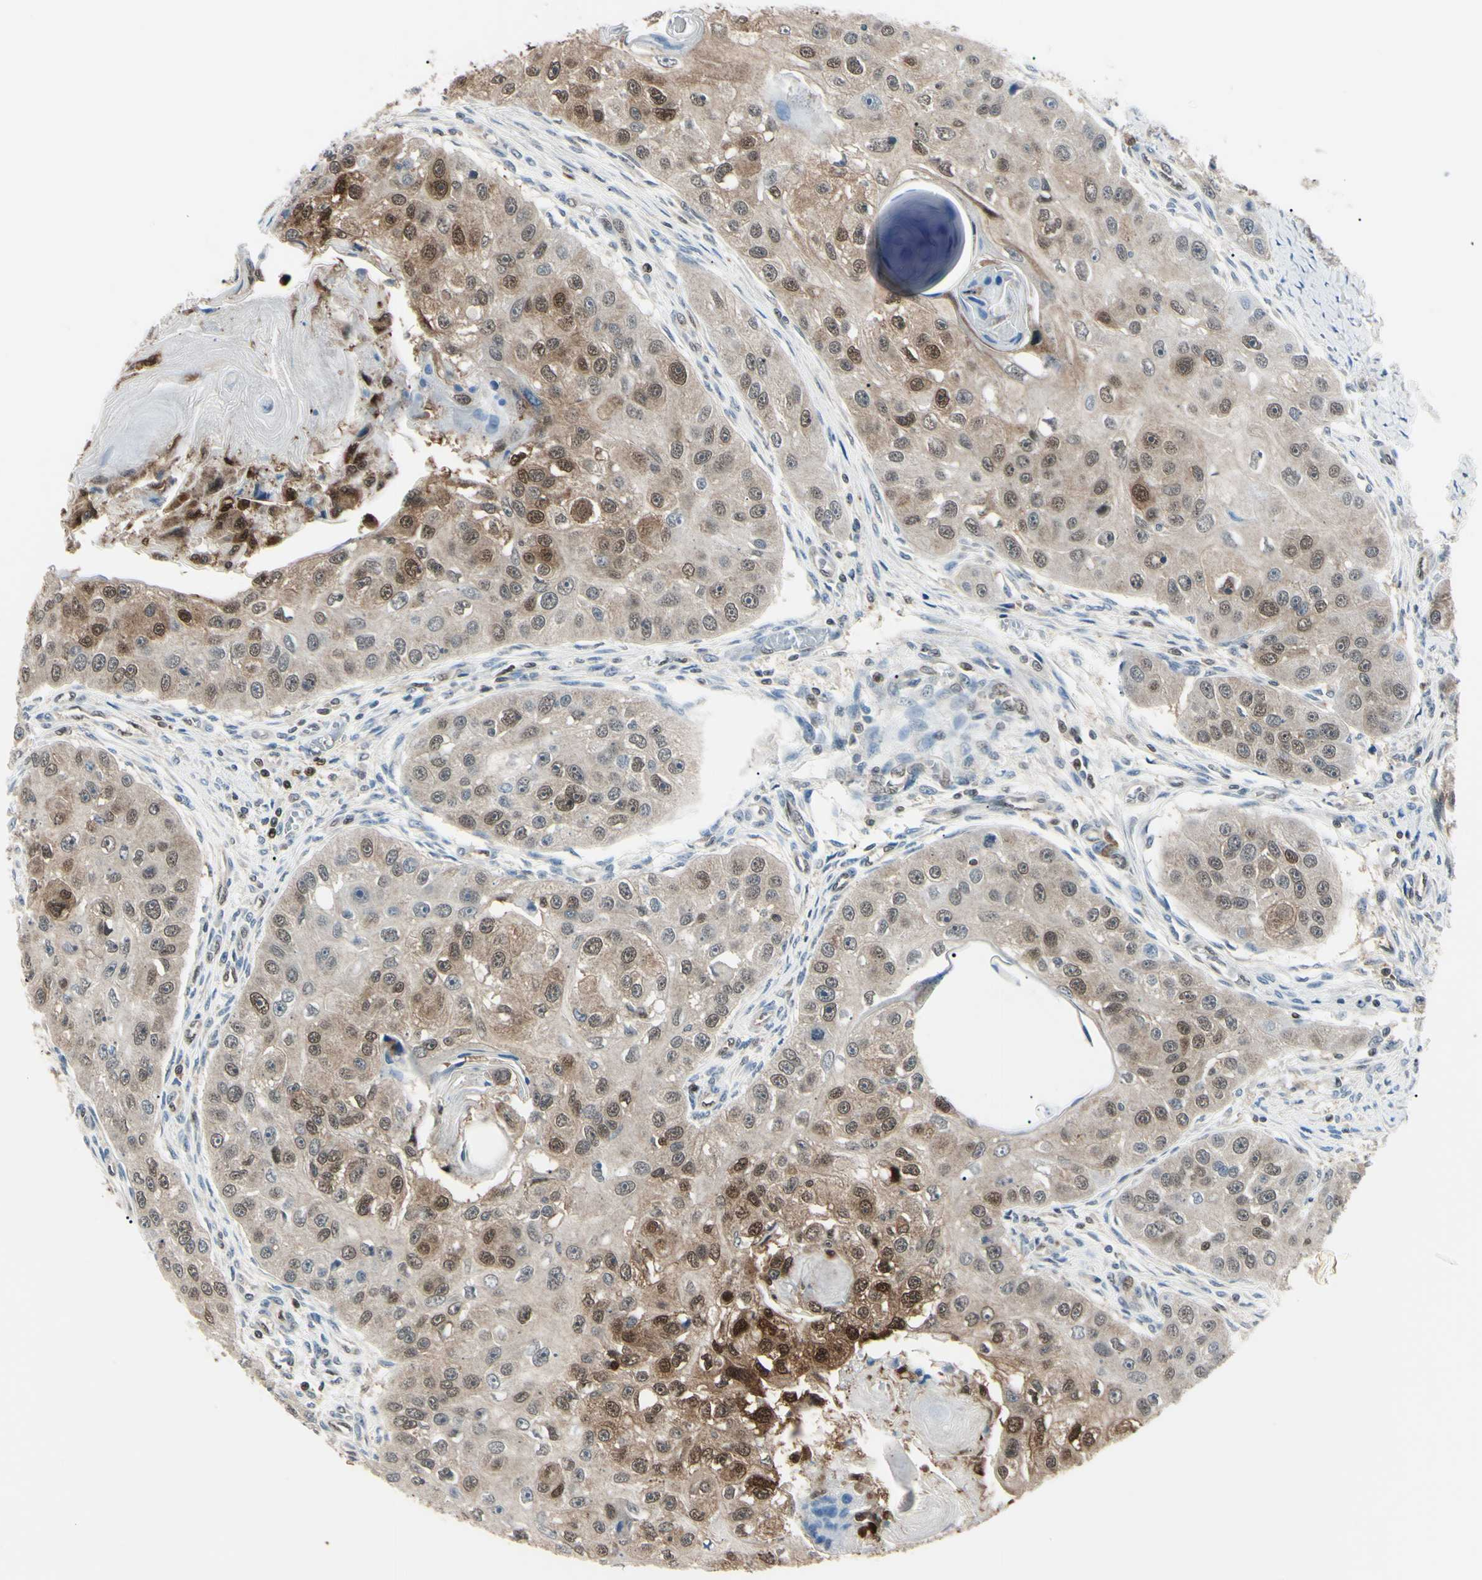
{"staining": {"intensity": "moderate", "quantity": ">75%", "location": "cytoplasmic/membranous,nuclear"}, "tissue": "head and neck cancer", "cell_type": "Tumor cells", "image_type": "cancer", "snomed": [{"axis": "morphology", "description": "Normal tissue, NOS"}, {"axis": "morphology", "description": "Squamous cell carcinoma, NOS"}, {"axis": "topography", "description": "Skeletal muscle"}, {"axis": "topography", "description": "Head-Neck"}], "caption": "There is medium levels of moderate cytoplasmic/membranous and nuclear positivity in tumor cells of head and neck cancer (squamous cell carcinoma), as demonstrated by immunohistochemical staining (brown color).", "gene": "PGK1", "patient": {"sex": "male", "age": 51}}